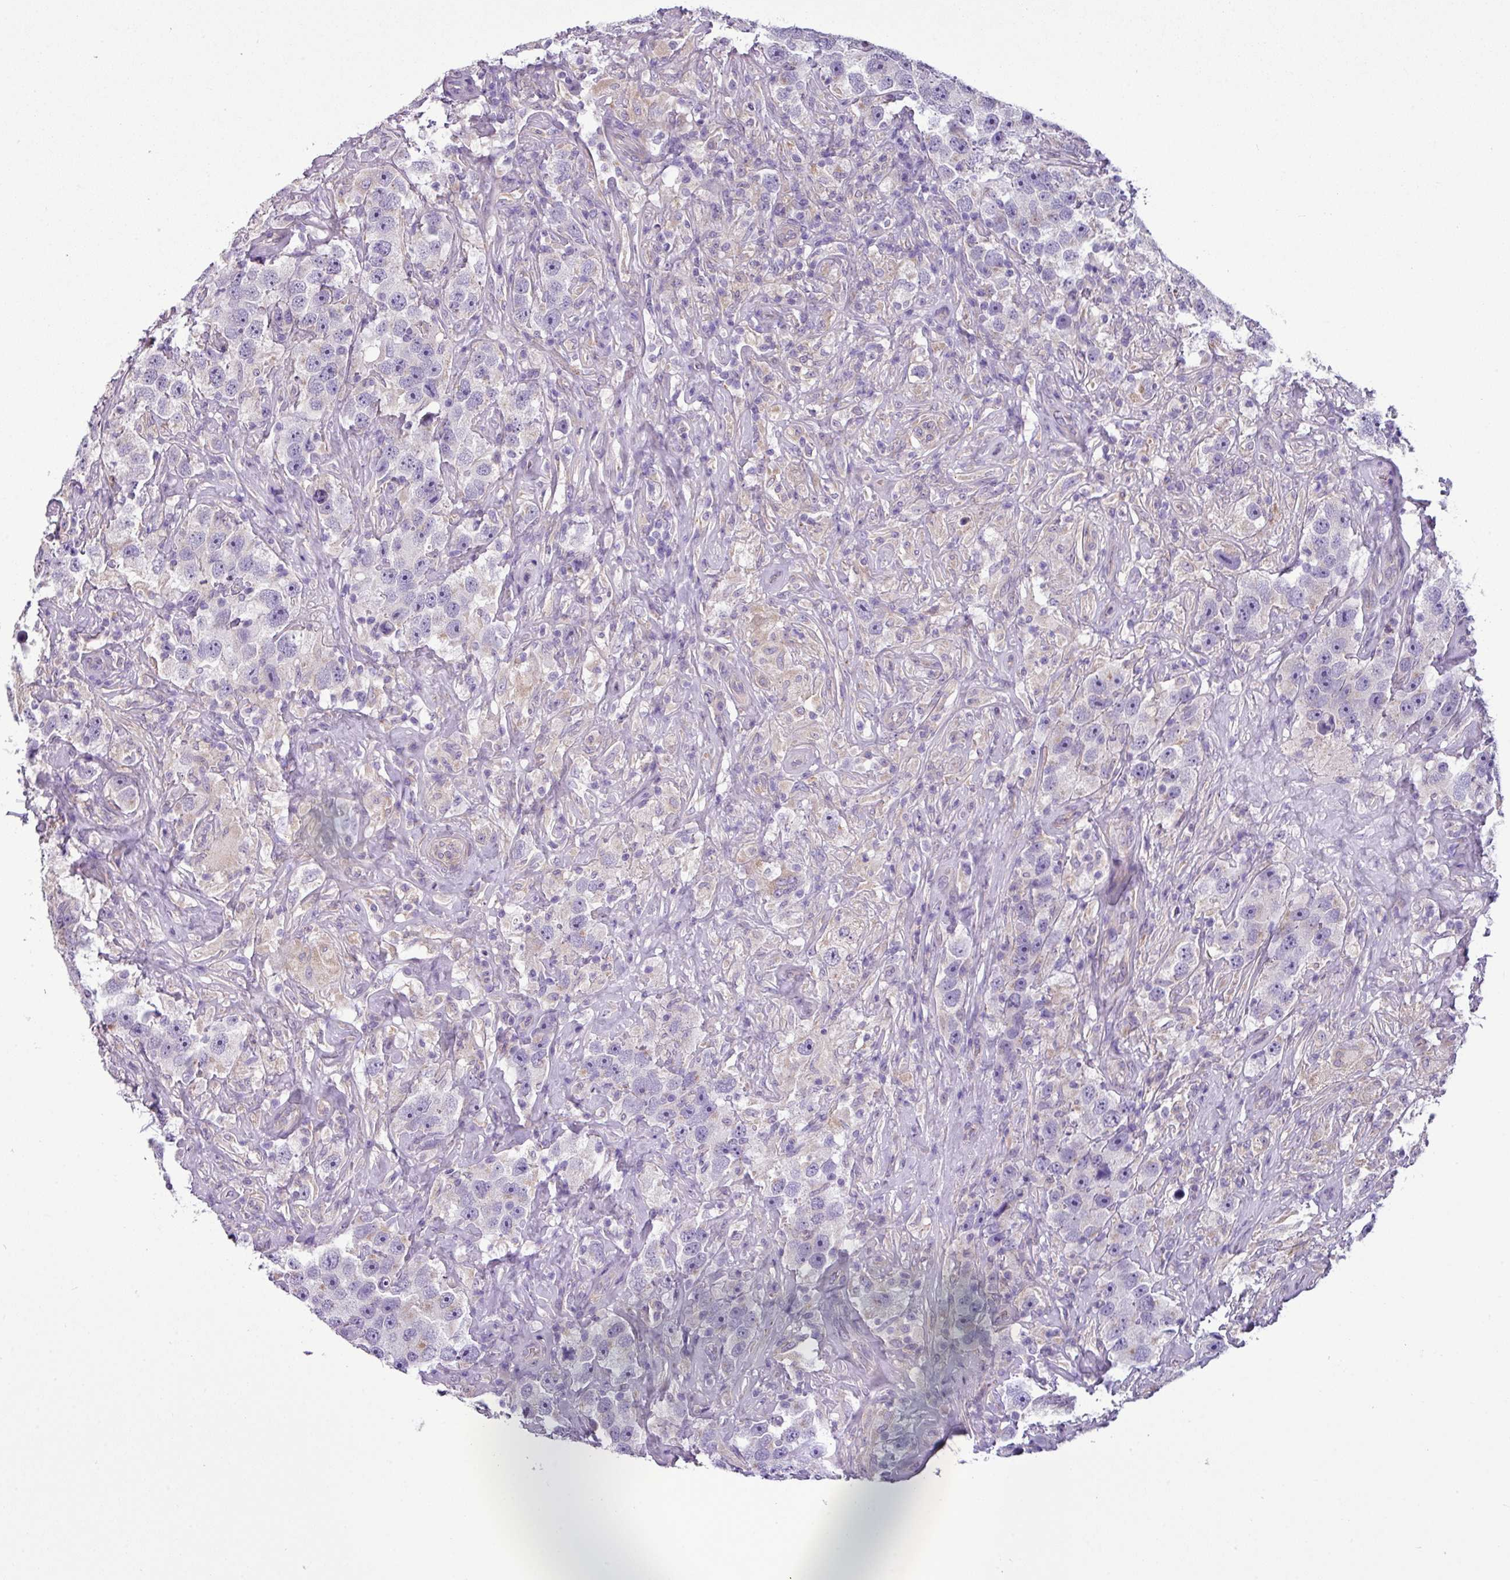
{"staining": {"intensity": "negative", "quantity": "none", "location": "none"}, "tissue": "testis cancer", "cell_type": "Tumor cells", "image_type": "cancer", "snomed": [{"axis": "morphology", "description": "Seminoma, NOS"}, {"axis": "topography", "description": "Testis"}], "caption": "High power microscopy micrograph of an IHC image of testis seminoma, revealing no significant expression in tumor cells.", "gene": "TOR1AIP2", "patient": {"sex": "male", "age": 49}}